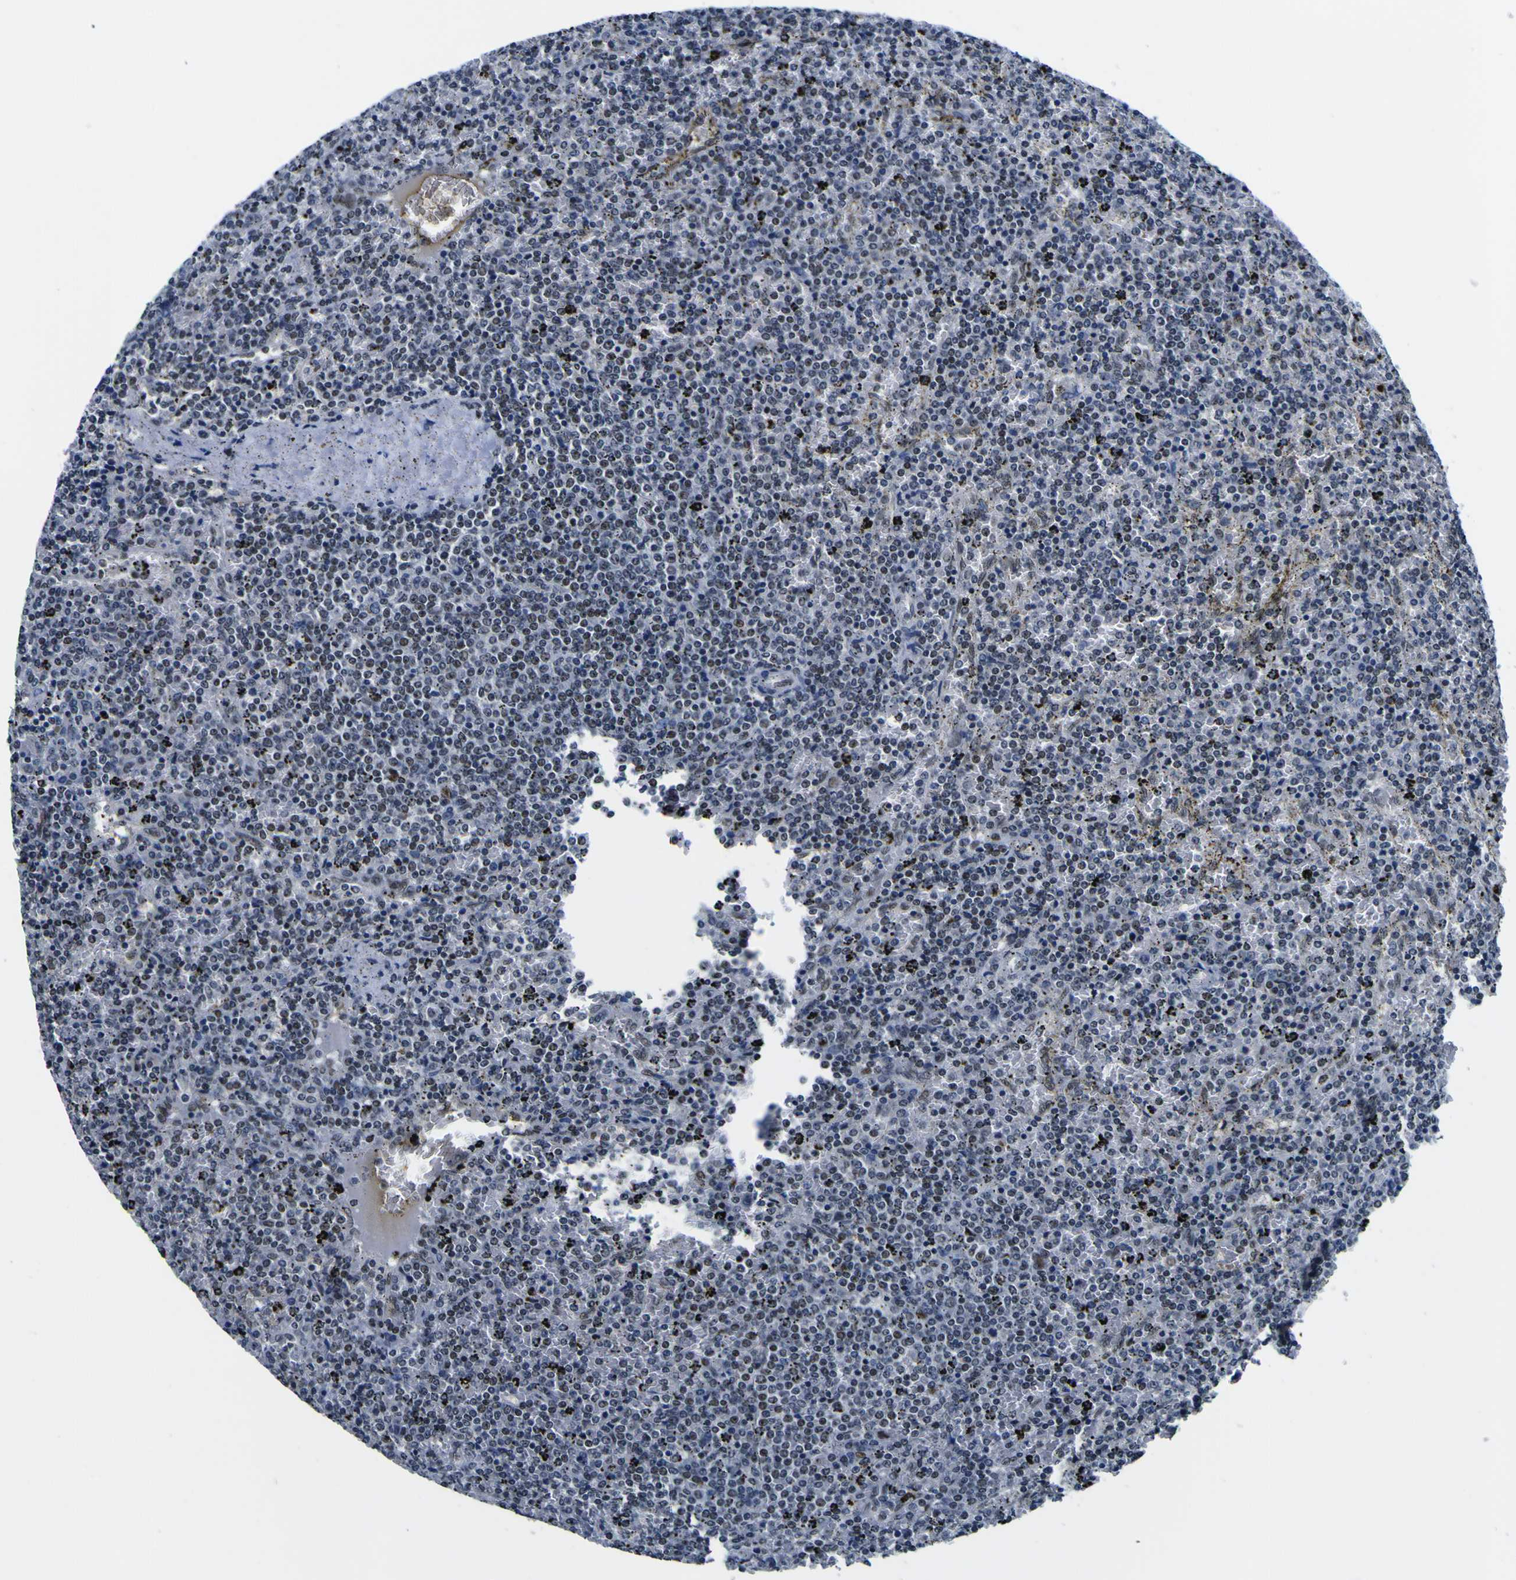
{"staining": {"intensity": "weak", "quantity": "<25%", "location": "nuclear"}, "tissue": "lymphoma", "cell_type": "Tumor cells", "image_type": "cancer", "snomed": [{"axis": "morphology", "description": "Malignant lymphoma, non-Hodgkin's type, Low grade"}, {"axis": "topography", "description": "Spleen"}], "caption": "A high-resolution image shows IHC staining of malignant lymphoma, non-Hodgkin's type (low-grade), which demonstrates no significant expression in tumor cells. (DAB immunohistochemistry (IHC), high magnification).", "gene": "CUL4B", "patient": {"sex": "female", "age": 77}}